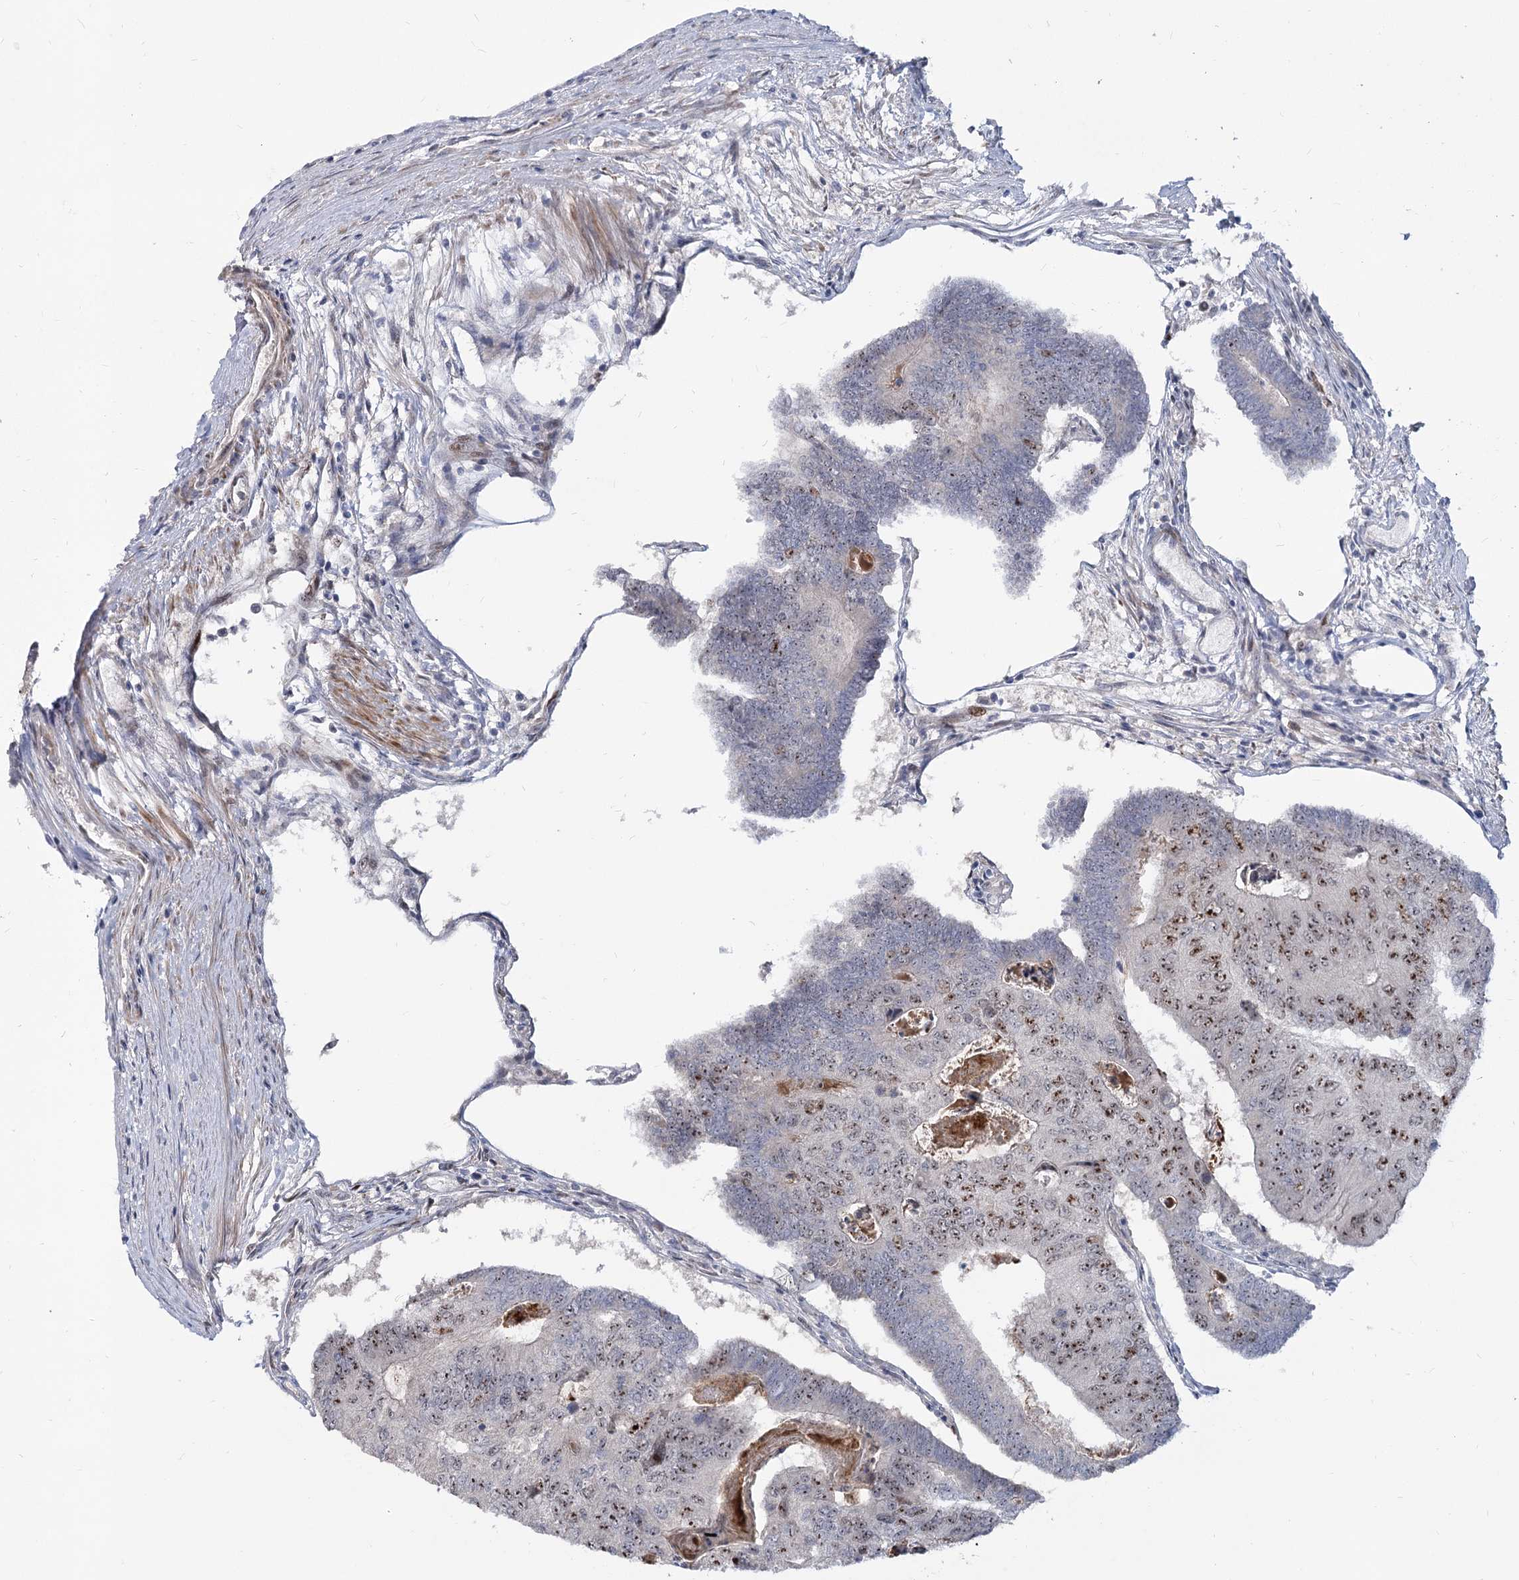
{"staining": {"intensity": "moderate", "quantity": "25%-75%", "location": "nuclear"}, "tissue": "colorectal cancer", "cell_type": "Tumor cells", "image_type": "cancer", "snomed": [{"axis": "morphology", "description": "Adenocarcinoma, NOS"}, {"axis": "topography", "description": "Colon"}], "caption": "Human colorectal cancer stained for a protein (brown) shows moderate nuclear positive staining in about 25%-75% of tumor cells.", "gene": "PIK3C2A", "patient": {"sex": "female", "age": 67}}